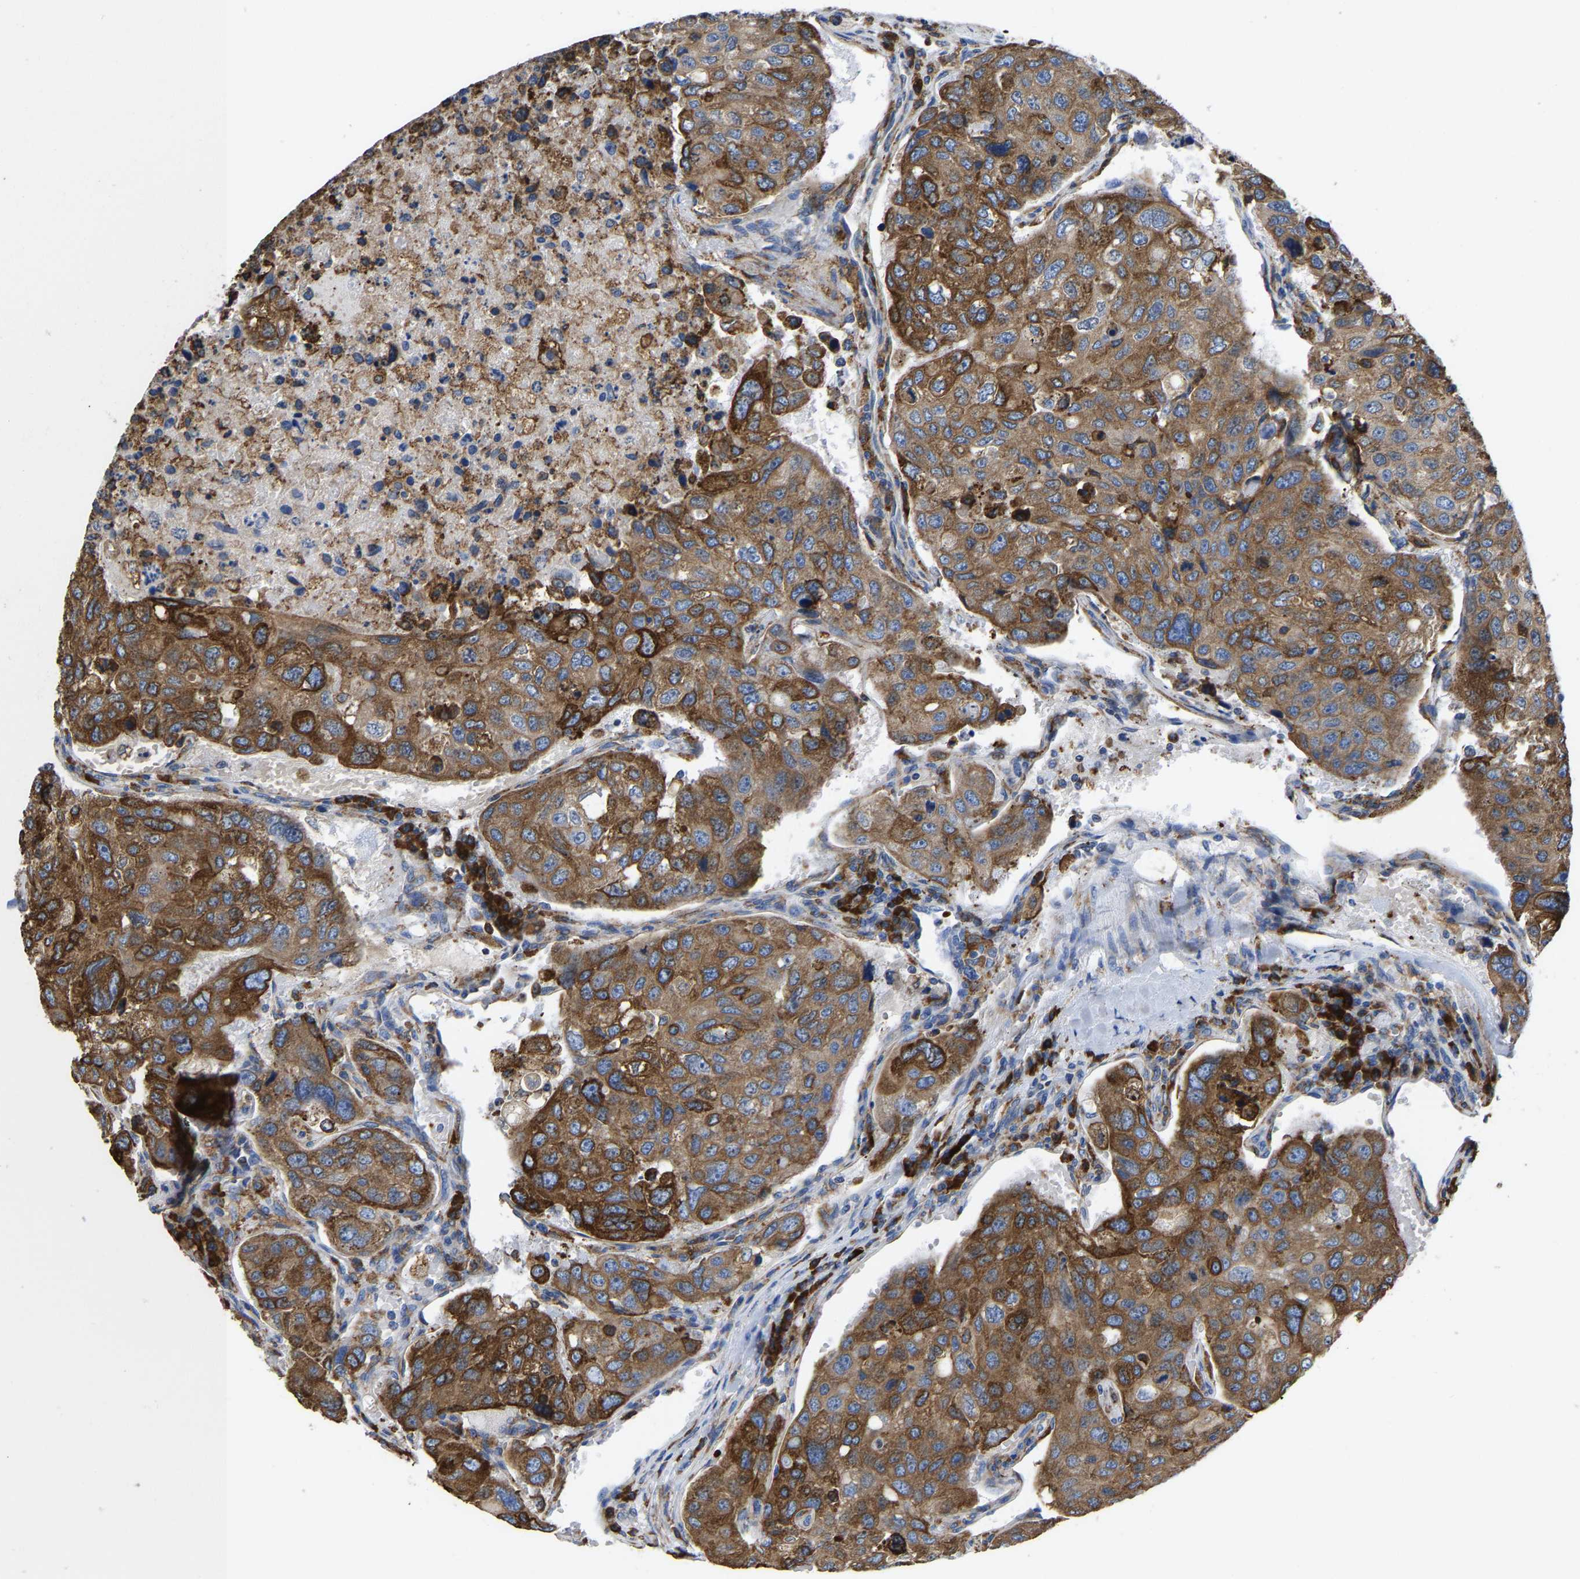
{"staining": {"intensity": "moderate", "quantity": ">75%", "location": "cytoplasmic/membranous"}, "tissue": "urothelial cancer", "cell_type": "Tumor cells", "image_type": "cancer", "snomed": [{"axis": "morphology", "description": "Urothelial carcinoma, High grade"}, {"axis": "topography", "description": "Lymph node"}, {"axis": "topography", "description": "Urinary bladder"}], "caption": "Immunohistochemistry of human urothelial carcinoma (high-grade) displays medium levels of moderate cytoplasmic/membranous positivity in approximately >75% of tumor cells.", "gene": "P4HB", "patient": {"sex": "male", "age": 51}}